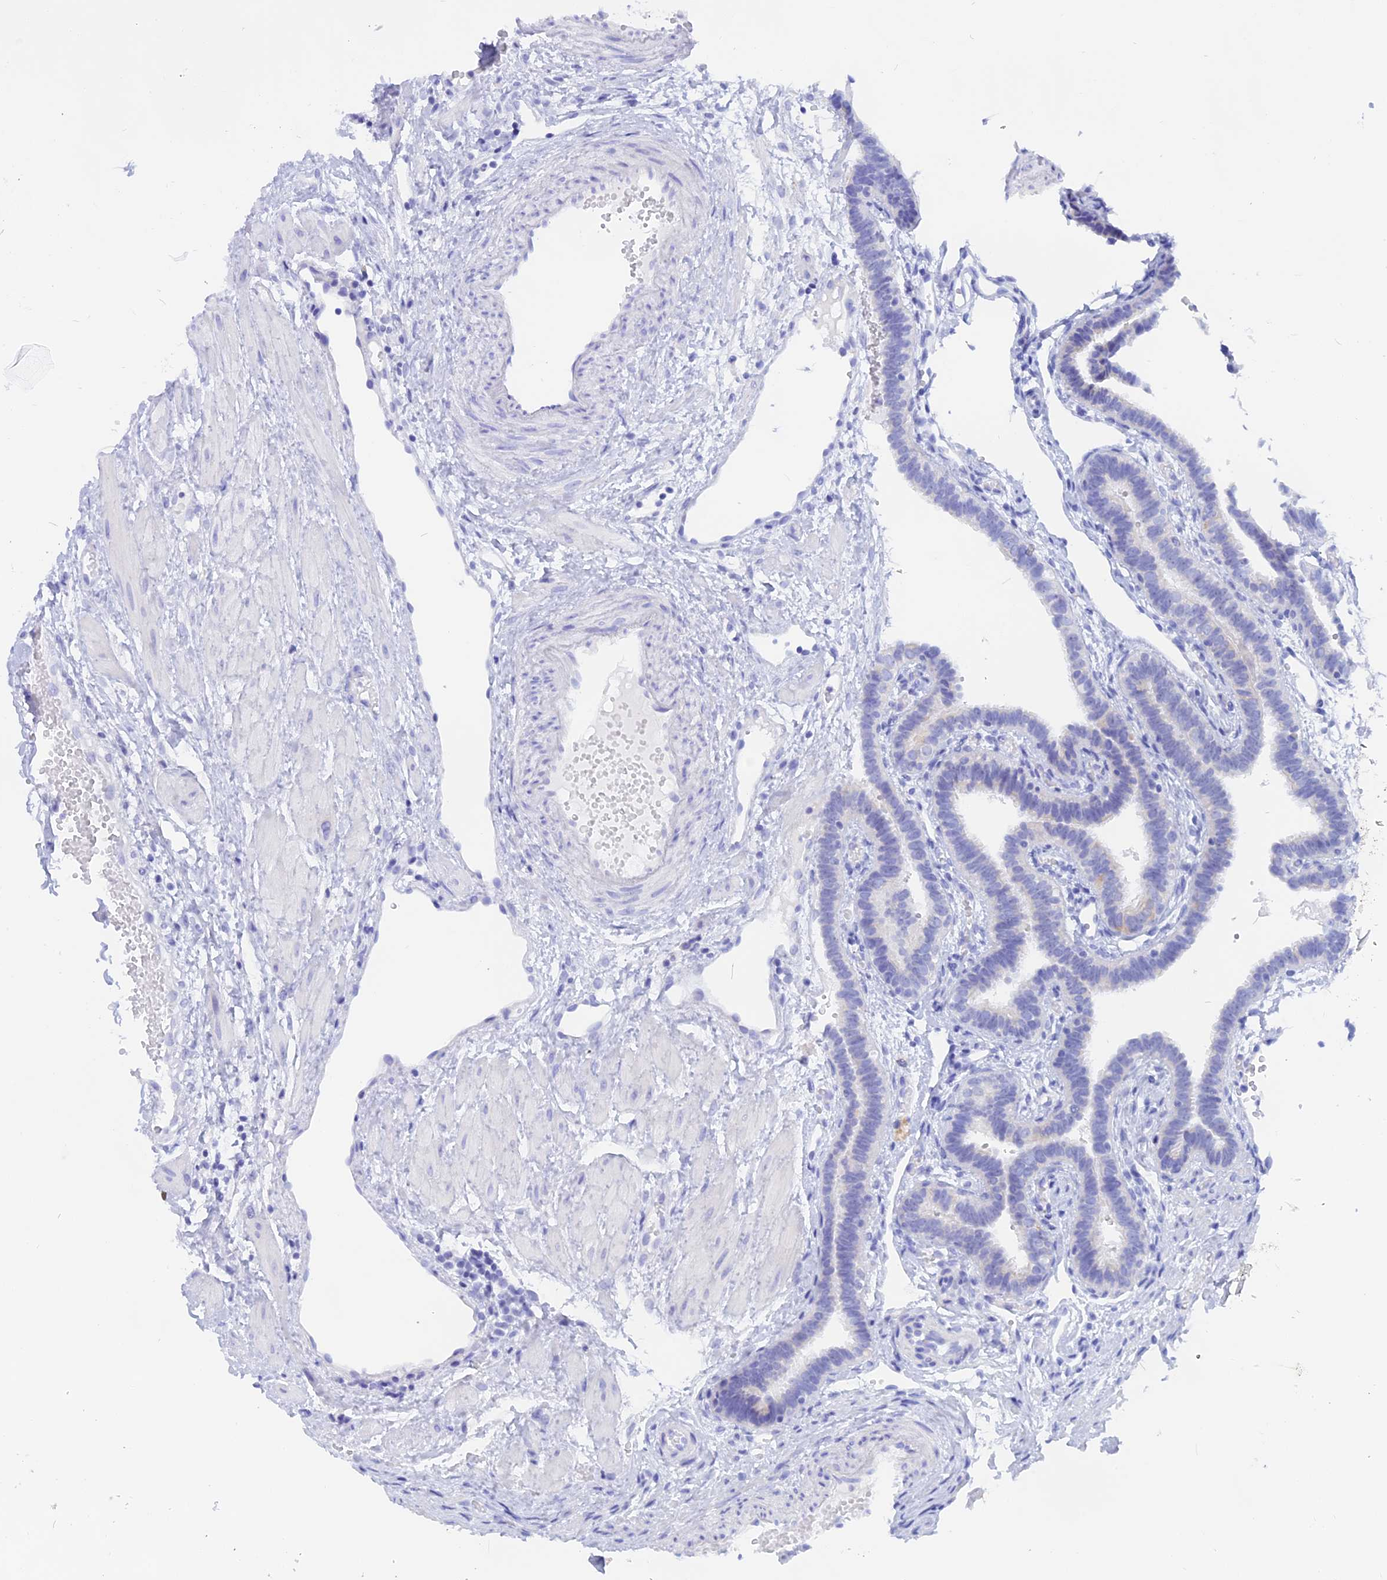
{"staining": {"intensity": "negative", "quantity": "none", "location": "none"}, "tissue": "fallopian tube", "cell_type": "Glandular cells", "image_type": "normal", "snomed": [{"axis": "morphology", "description": "Normal tissue, NOS"}, {"axis": "topography", "description": "Fallopian tube"}], "caption": "Immunohistochemistry (IHC) photomicrograph of normal fallopian tube: fallopian tube stained with DAB demonstrates no significant protein positivity in glandular cells.", "gene": "ISCA1", "patient": {"sex": "female", "age": 37}}